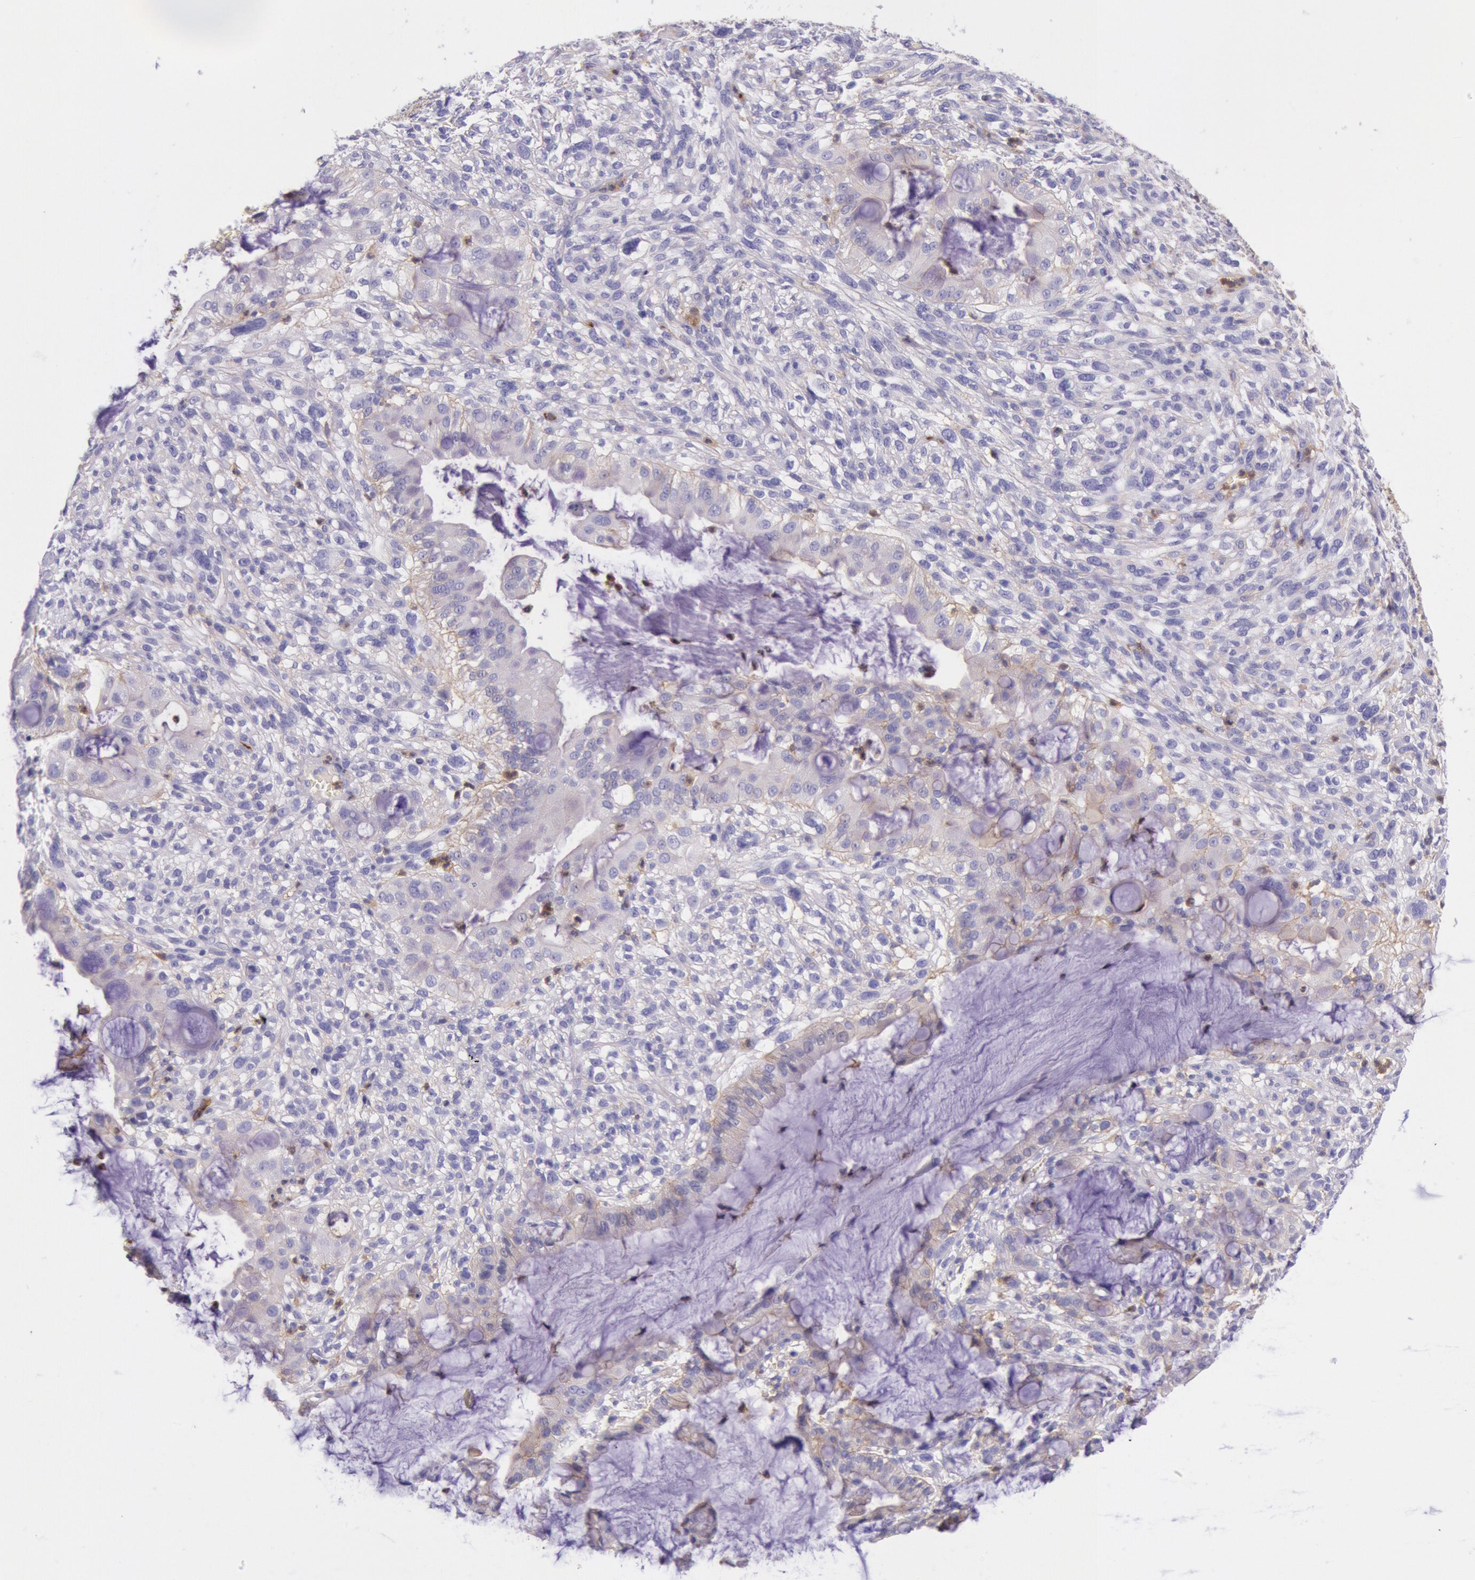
{"staining": {"intensity": "weak", "quantity": "<25%", "location": "cytoplasmic/membranous"}, "tissue": "cervical cancer", "cell_type": "Tumor cells", "image_type": "cancer", "snomed": [{"axis": "morphology", "description": "Adenocarcinoma, NOS"}, {"axis": "topography", "description": "Cervix"}], "caption": "This is an immunohistochemistry (IHC) photomicrograph of human cervical cancer. There is no staining in tumor cells.", "gene": "LYN", "patient": {"sex": "female", "age": 41}}